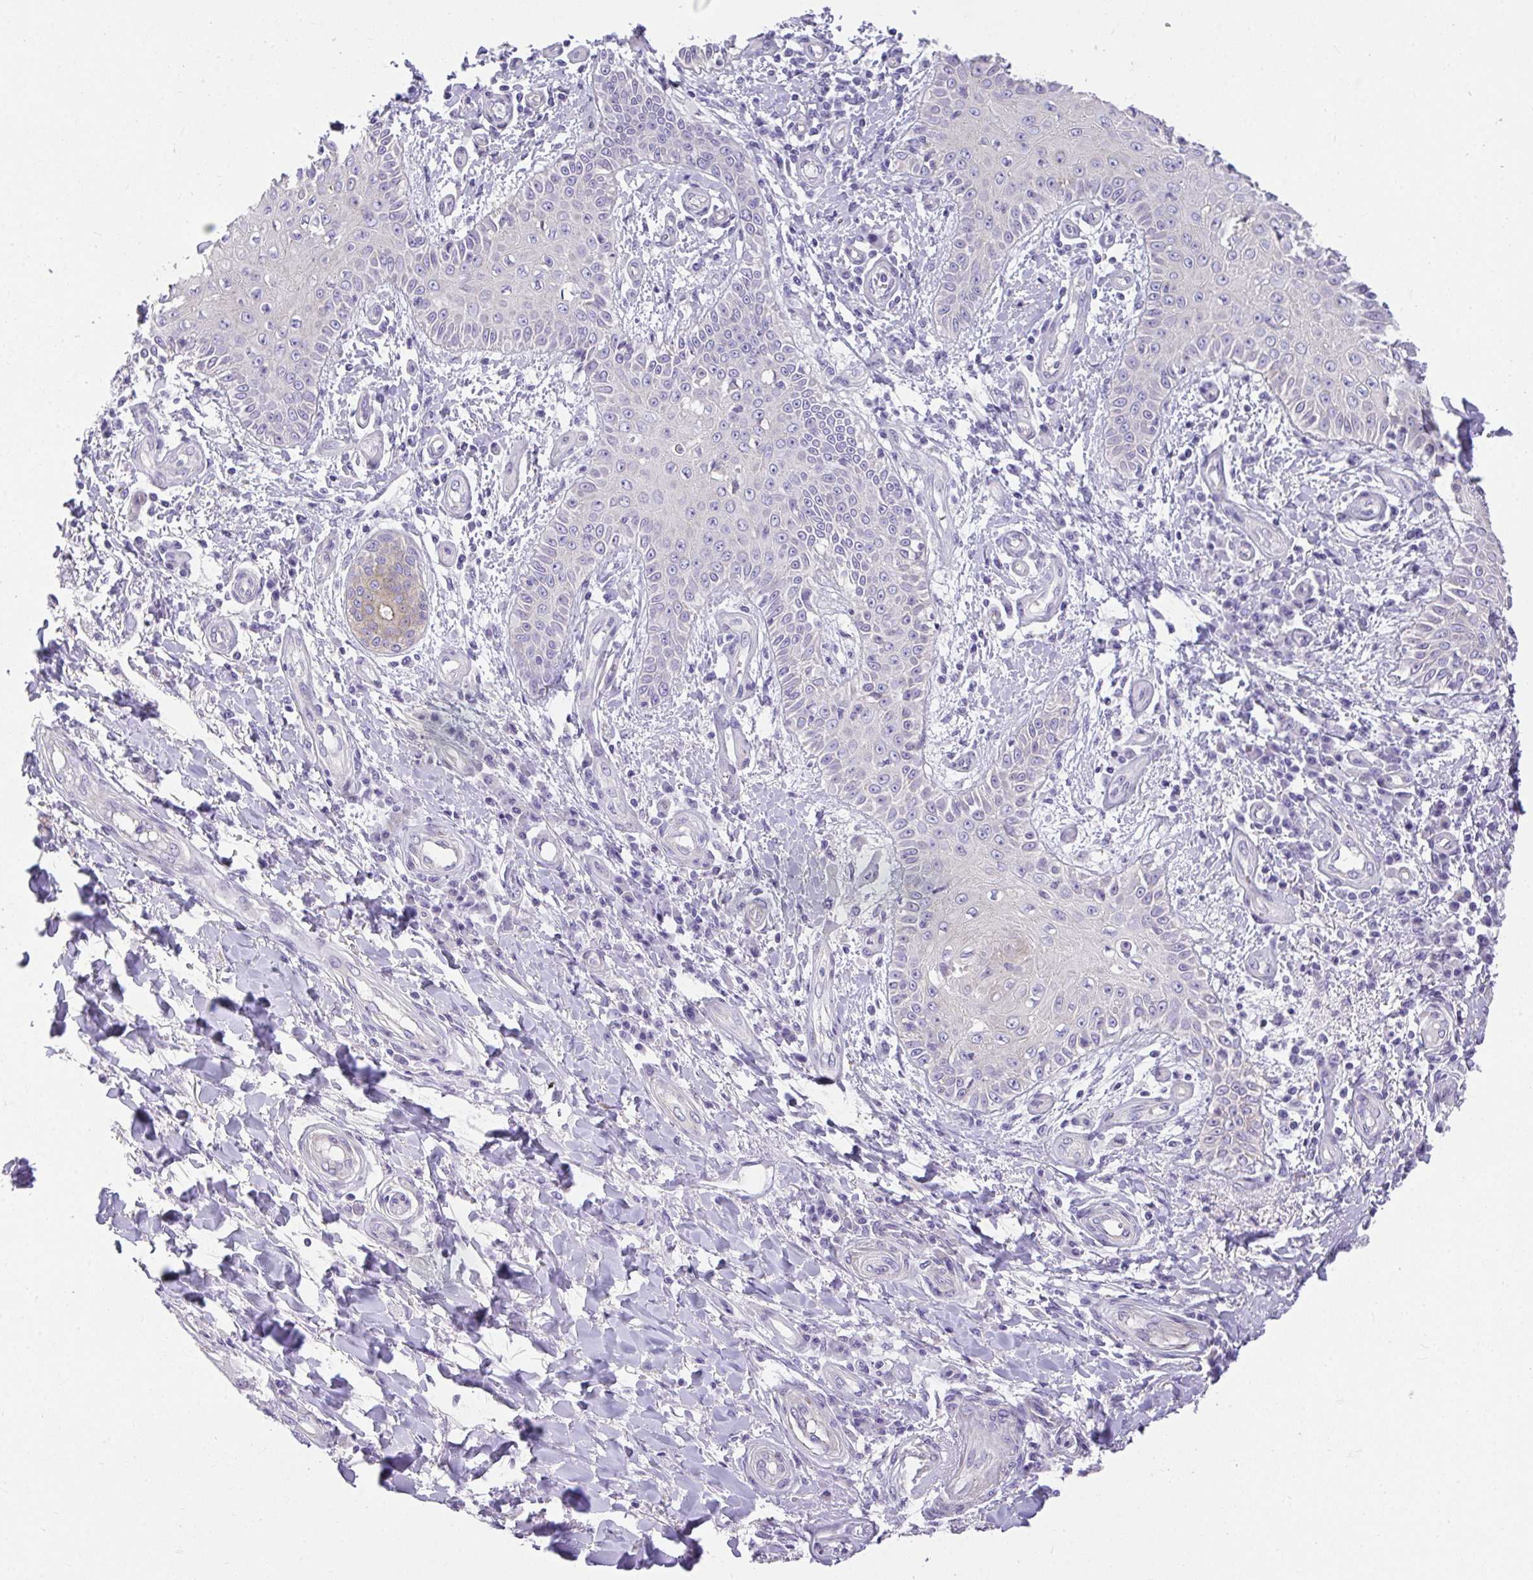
{"staining": {"intensity": "negative", "quantity": "none", "location": "none"}, "tissue": "skin cancer", "cell_type": "Tumor cells", "image_type": "cancer", "snomed": [{"axis": "morphology", "description": "Squamous cell carcinoma, NOS"}, {"axis": "topography", "description": "Skin"}], "caption": "Immunohistochemical staining of human skin squamous cell carcinoma displays no significant expression in tumor cells. The staining was performed using DAB (3,3'-diaminobenzidine) to visualize the protein expression in brown, while the nuclei were stained in blue with hematoxylin (Magnification: 20x).", "gene": "PLPPR3", "patient": {"sex": "male", "age": 70}}